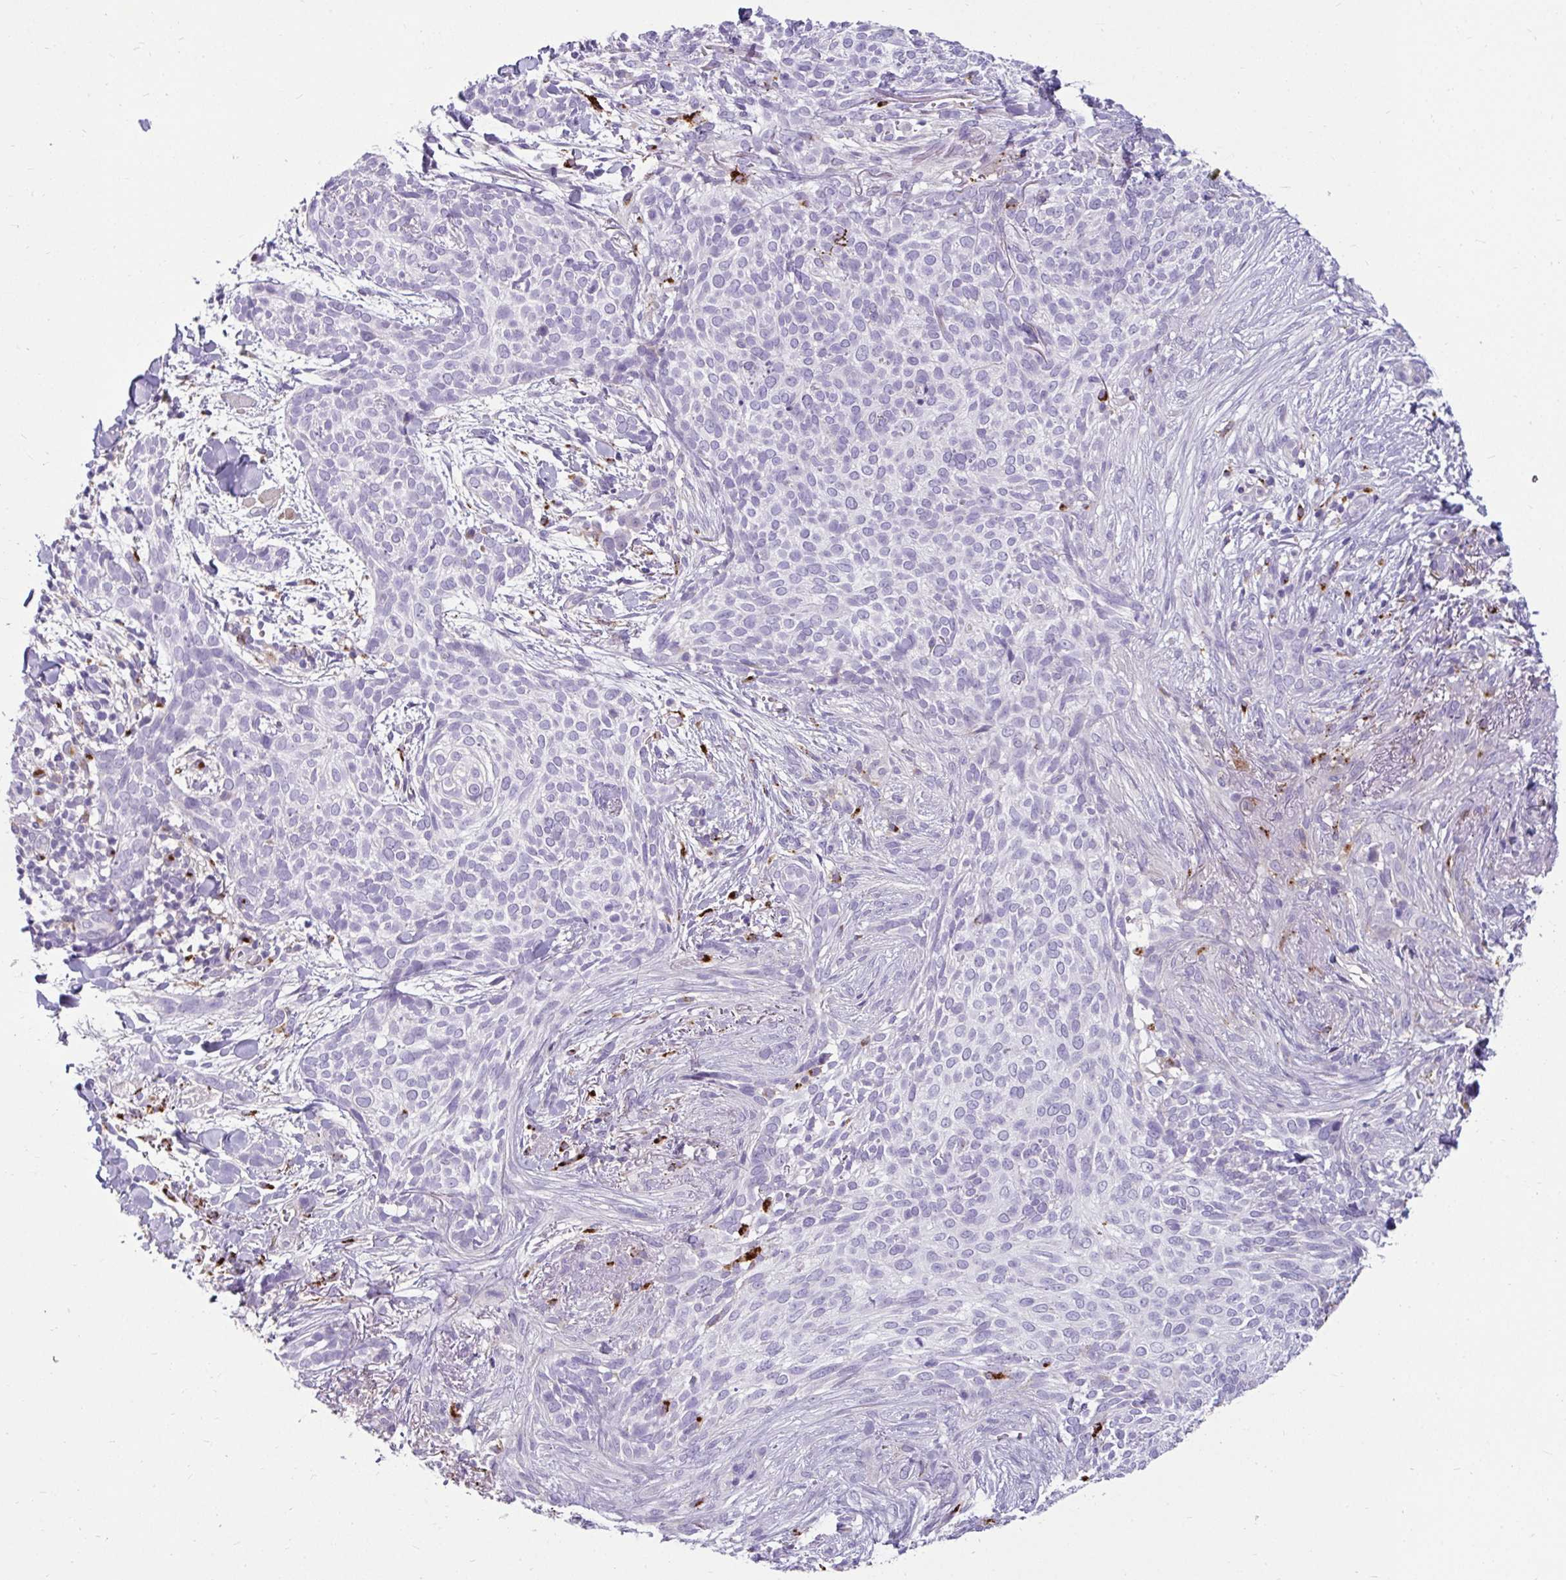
{"staining": {"intensity": "negative", "quantity": "none", "location": "none"}, "tissue": "skin cancer", "cell_type": "Tumor cells", "image_type": "cancer", "snomed": [{"axis": "morphology", "description": "Basal cell carcinoma"}, {"axis": "topography", "description": "Skin"}, {"axis": "topography", "description": "Skin of face"}], "caption": "Tumor cells are negative for protein expression in human skin cancer (basal cell carcinoma). The staining is performed using DAB brown chromogen with nuclei counter-stained in using hematoxylin.", "gene": "CTSZ", "patient": {"sex": "female", "age": 90}}